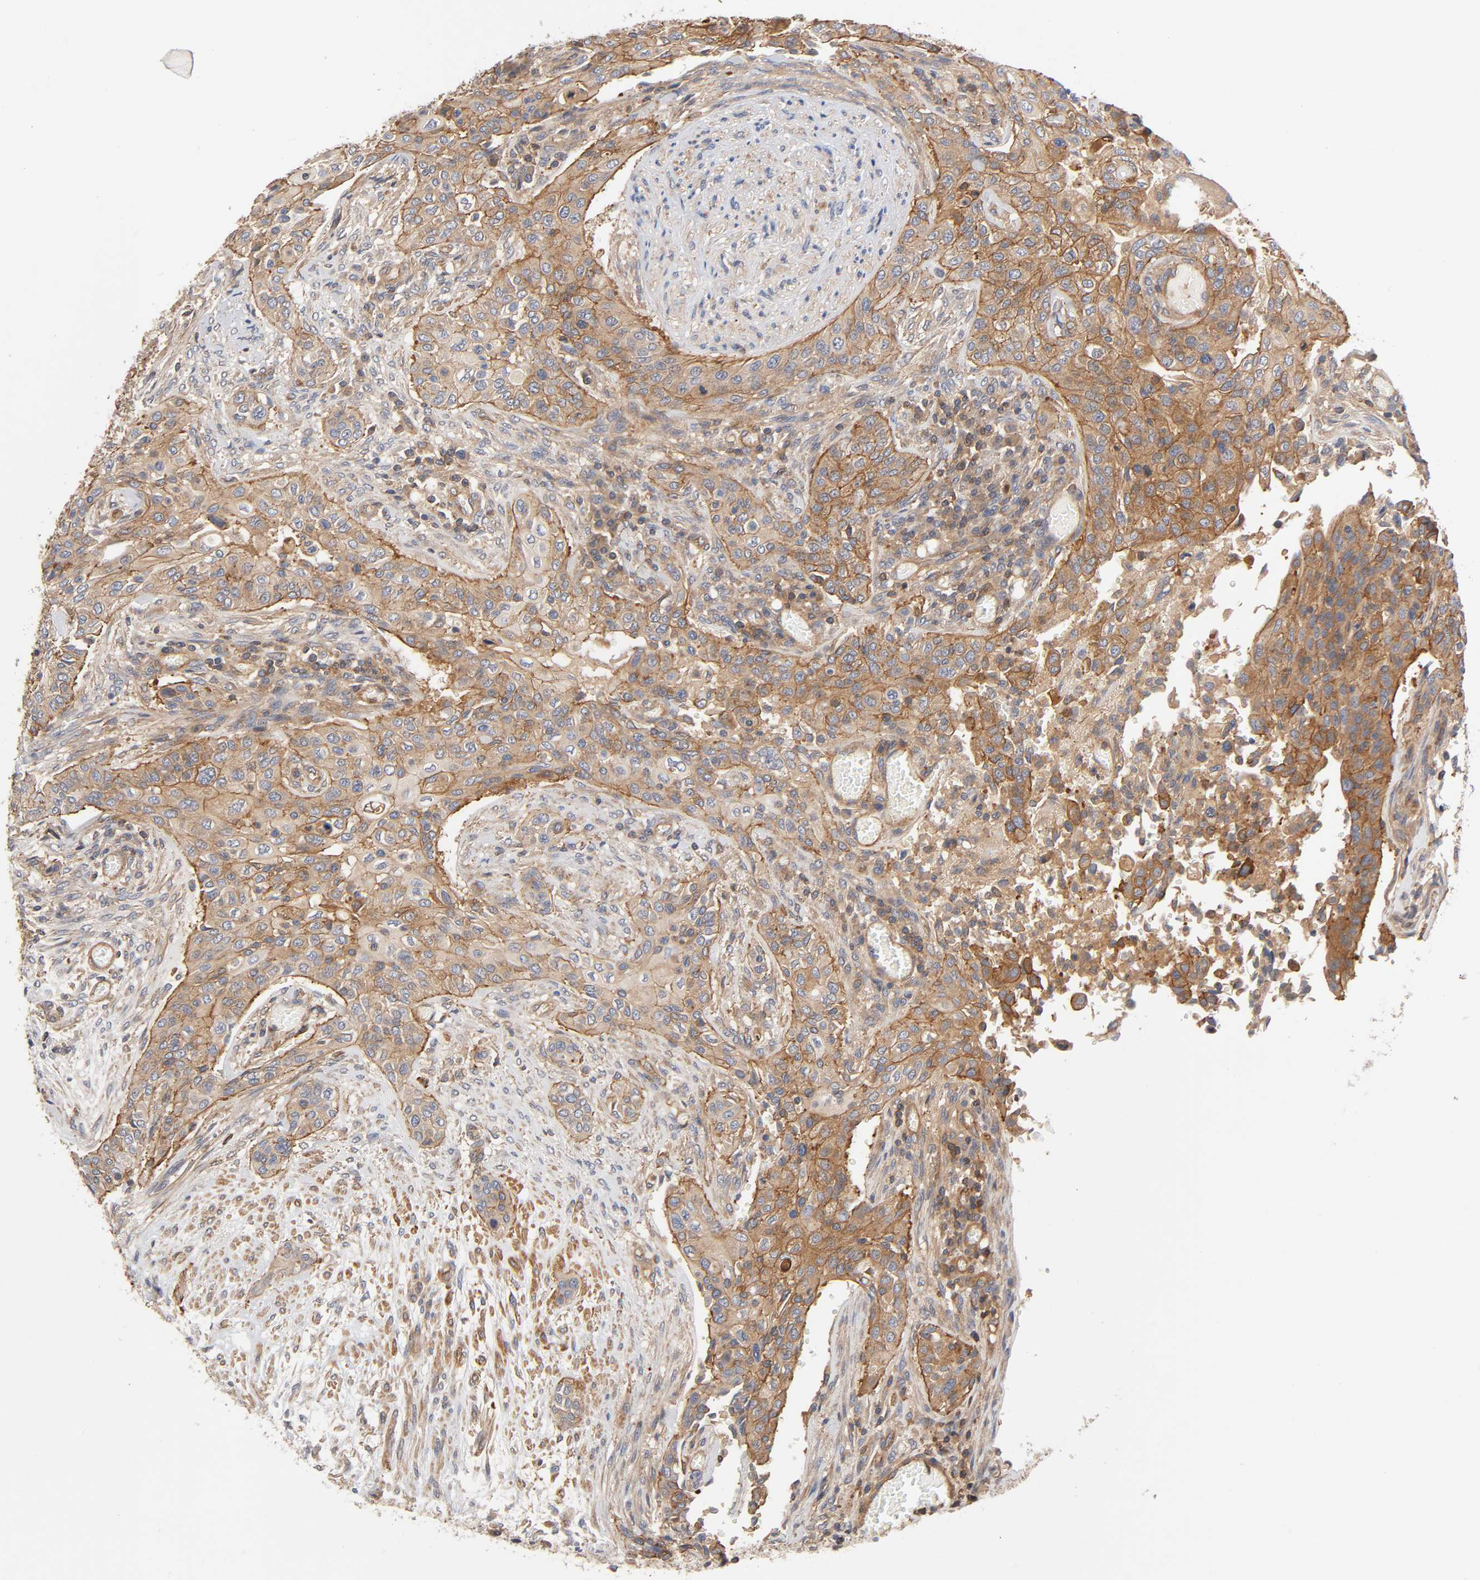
{"staining": {"intensity": "moderate", "quantity": ">75%", "location": "cytoplasmic/membranous"}, "tissue": "urothelial cancer", "cell_type": "Tumor cells", "image_type": "cancer", "snomed": [{"axis": "morphology", "description": "Urothelial carcinoma, High grade"}, {"axis": "topography", "description": "Urinary bladder"}], "caption": "A micrograph of high-grade urothelial carcinoma stained for a protein displays moderate cytoplasmic/membranous brown staining in tumor cells. The protein of interest is shown in brown color, while the nuclei are stained blue.", "gene": "LAMTOR2", "patient": {"sex": "male", "age": 74}}